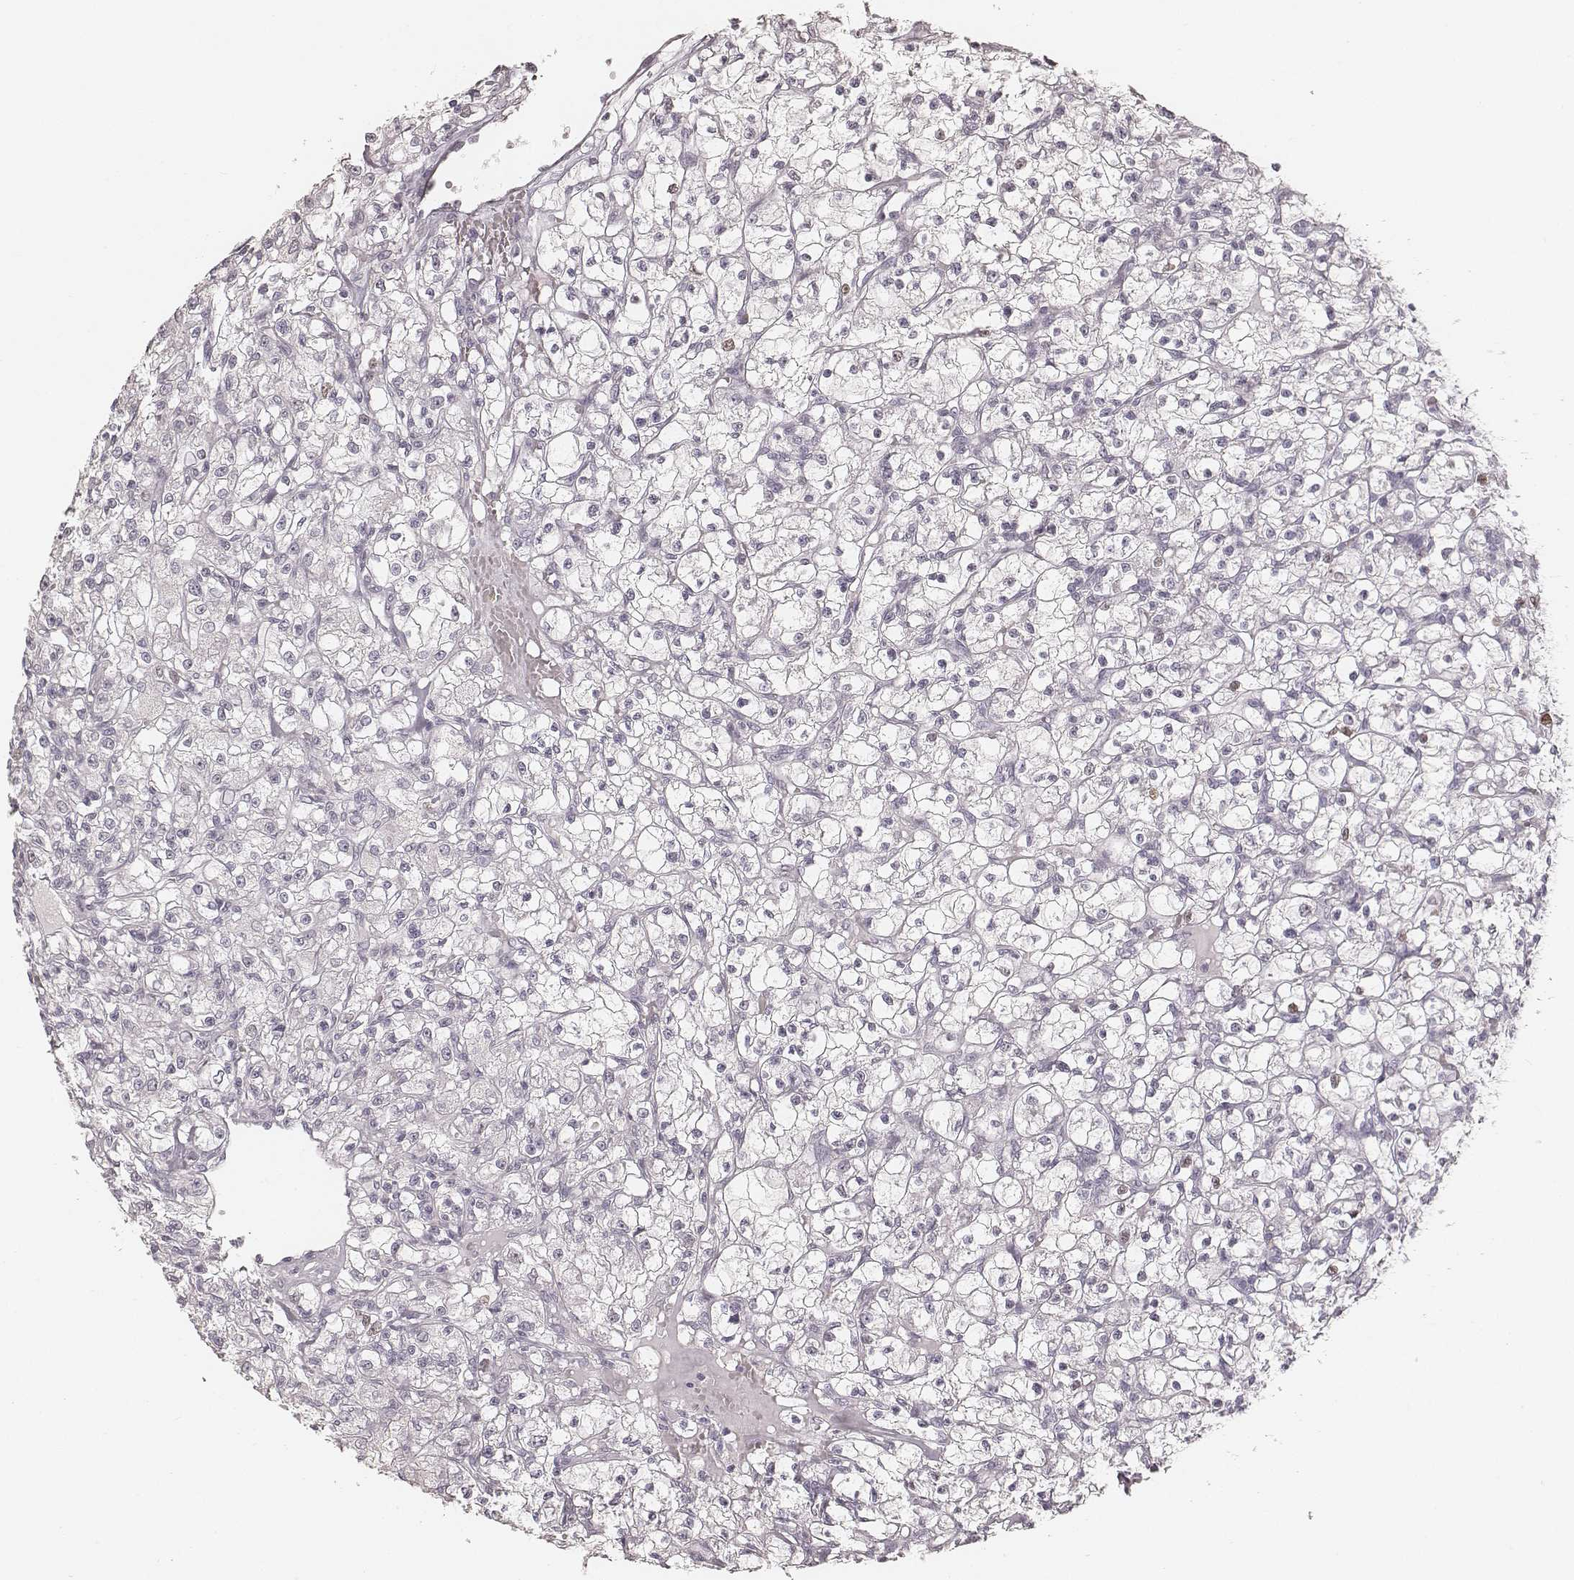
{"staining": {"intensity": "negative", "quantity": "none", "location": "none"}, "tissue": "renal cancer", "cell_type": "Tumor cells", "image_type": "cancer", "snomed": [{"axis": "morphology", "description": "Adenocarcinoma, NOS"}, {"axis": "topography", "description": "Kidney"}], "caption": "A micrograph of human renal cancer (adenocarcinoma) is negative for staining in tumor cells. Brightfield microscopy of IHC stained with DAB (3,3'-diaminobenzidine) (brown) and hematoxylin (blue), captured at high magnification.", "gene": "TEX37", "patient": {"sex": "female", "age": 59}}